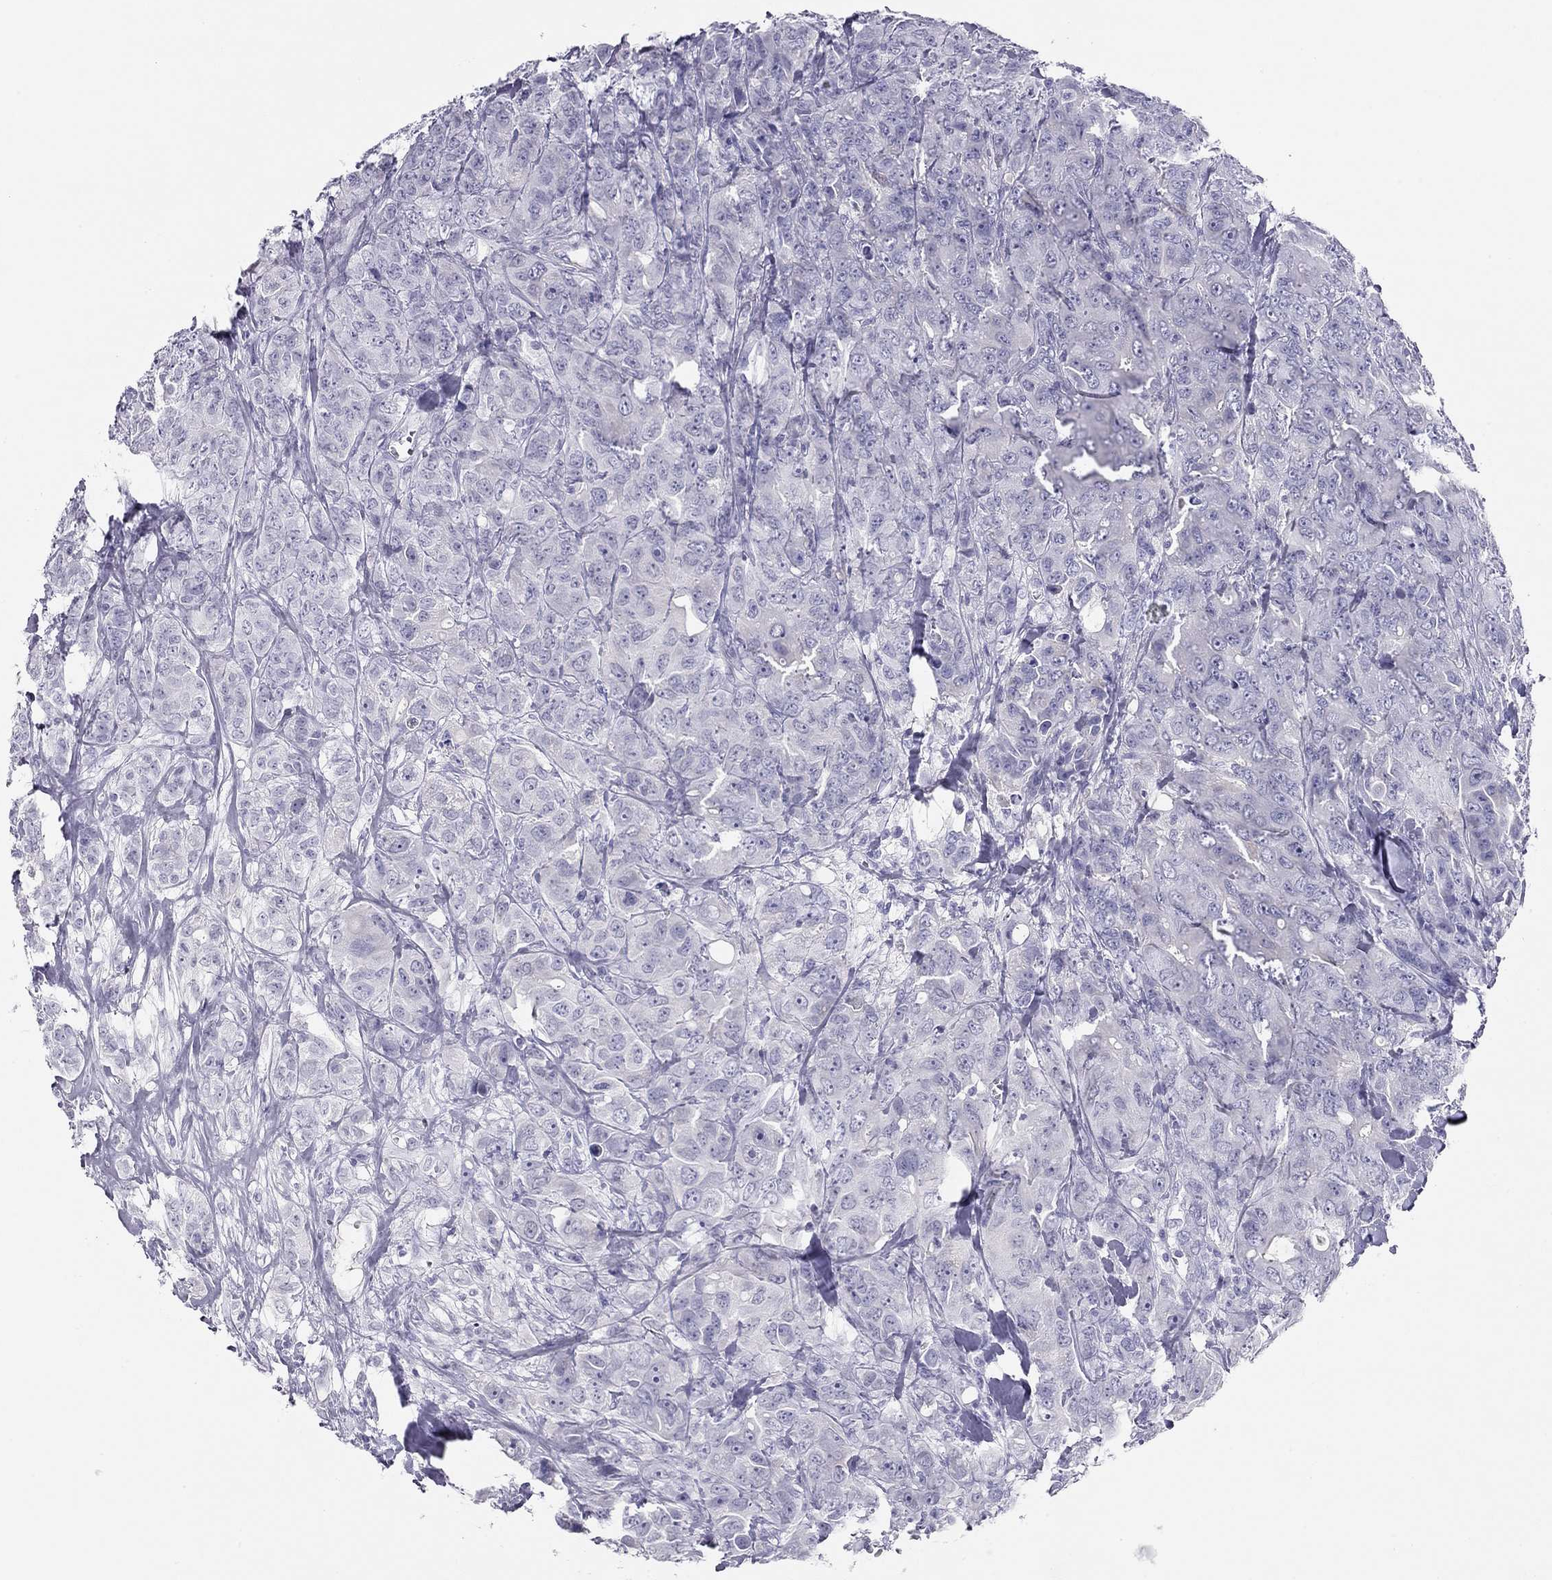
{"staining": {"intensity": "negative", "quantity": "none", "location": "none"}, "tissue": "breast cancer", "cell_type": "Tumor cells", "image_type": "cancer", "snomed": [{"axis": "morphology", "description": "Duct carcinoma"}, {"axis": "topography", "description": "Breast"}], "caption": "Breast cancer was stained to show a protein in brown. There is no significant staining in tumor cells.", "gene": "KCNV2", "patient": {"sex": "female", "age": 43}}